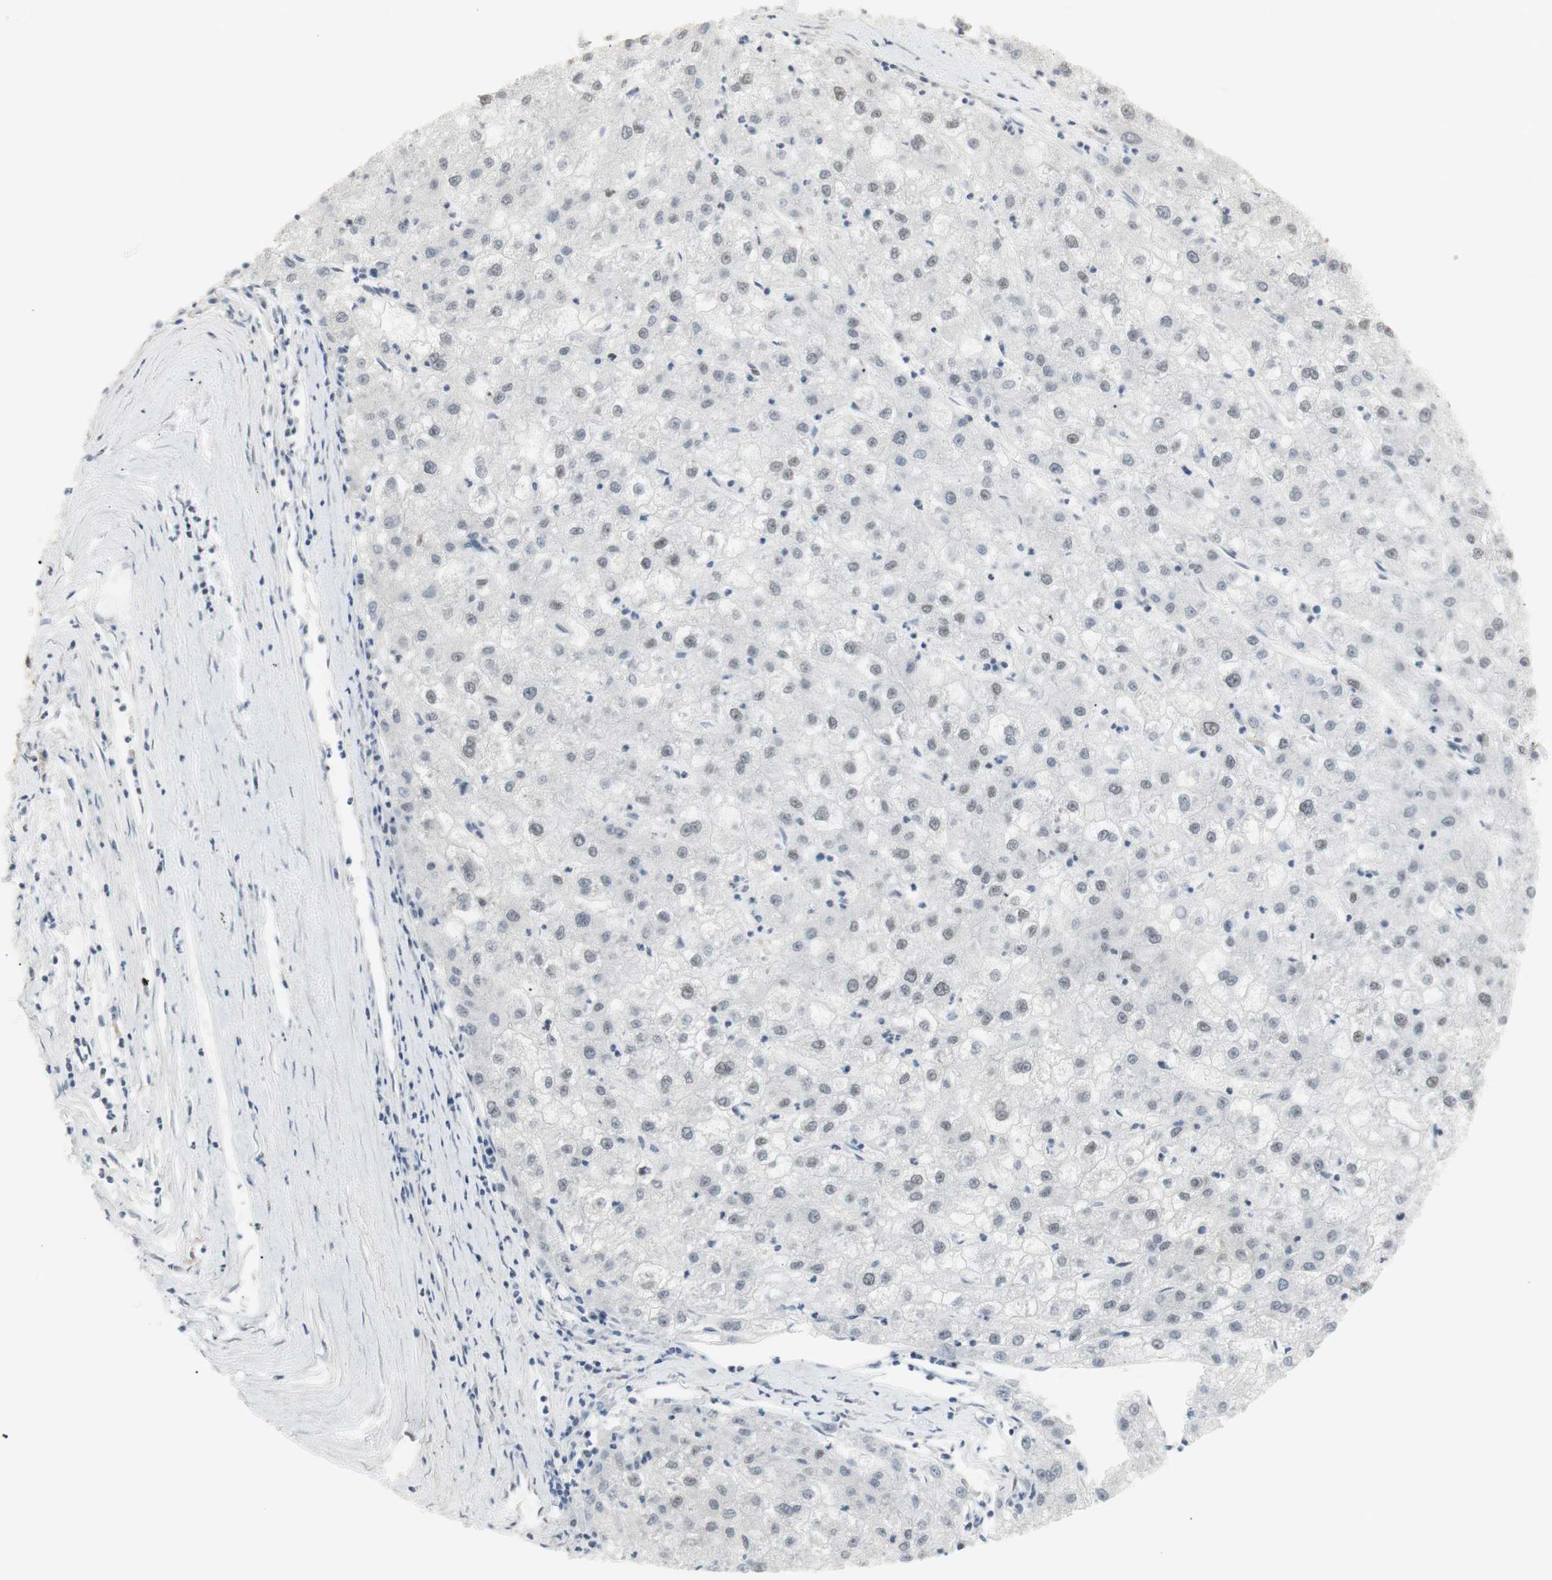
{"staining": {"intensity": "weak", "quantity": ">75%", "location": "nuclear"}, "tissue": "liver cancer", "cell_type": "Tumor cells", "image_type": "cancer", "snomed": [{"axis": "morphology", "description": "Carcinoma, Hepatocellular, NOS"}, {"axis": "topography", "description": "Liver"}], "caption": "This is a histology image of immunohistochemistry (IHC) staining of liver cancer, which shows weak positivity in the nuclear of tumor cells.", "gene": "BMI1", "patient": {"sex": "male", "age": 72}}